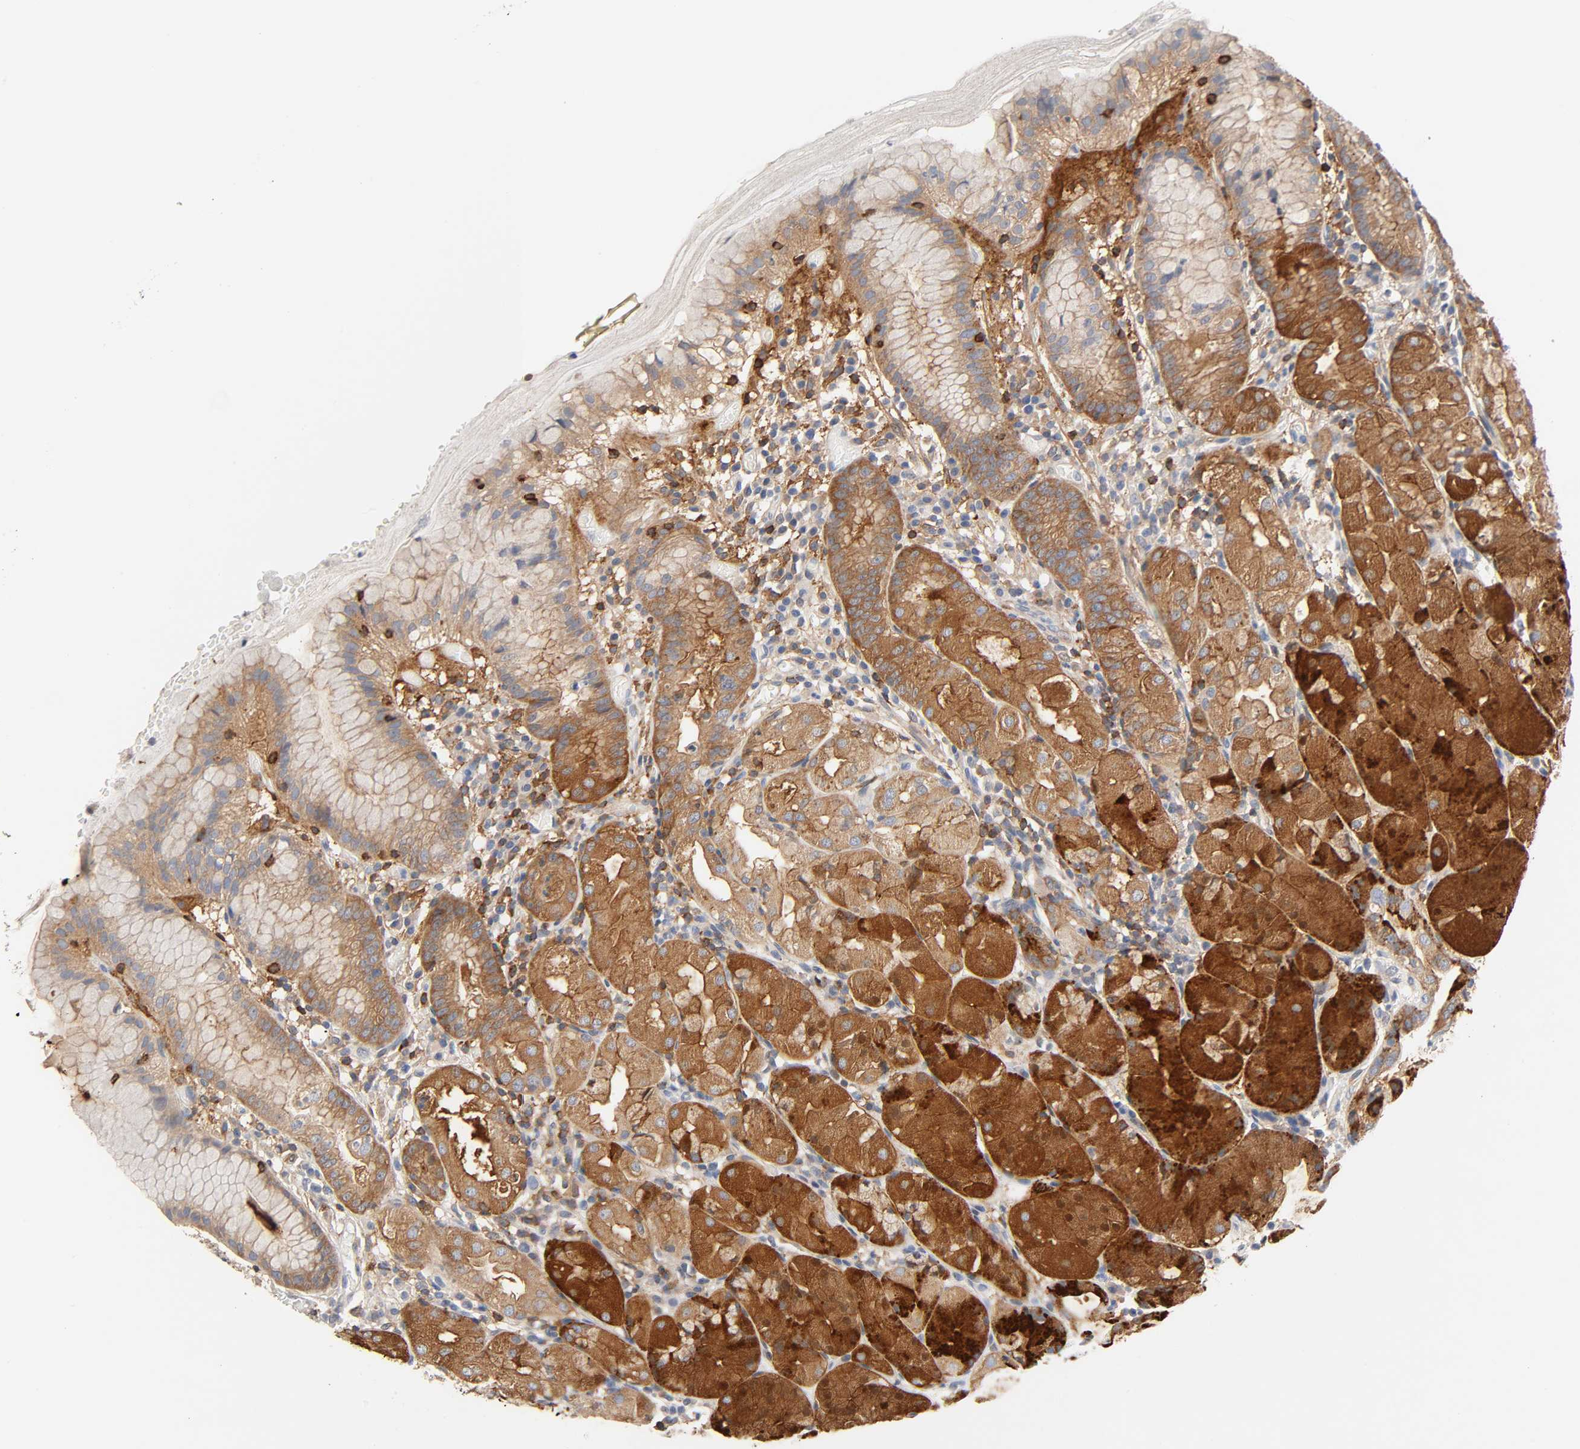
{"staining": {"intensity": "strong", "quantity": ">75%", "location": "cytoplasmic/membranous,nuclear"}, "tissue": "stomach", "cell_type": "Glandular cells", "image_type": "normal", "snomed": [{"axis": "morphology", "description": "Normal tissue, NOS"}, {"axis": "topography", "description": "Stomach"}, {"axis": "topography", "description": "Stomach, lower"}], "caption": "Stomach stained for a protein (brown) shows strong cytoplasmic/membranous,nuclear positive expression in approximately >75% of glandular cells.", "gene": "BIN1", "patient": {"sex": "female", "age": 75}}